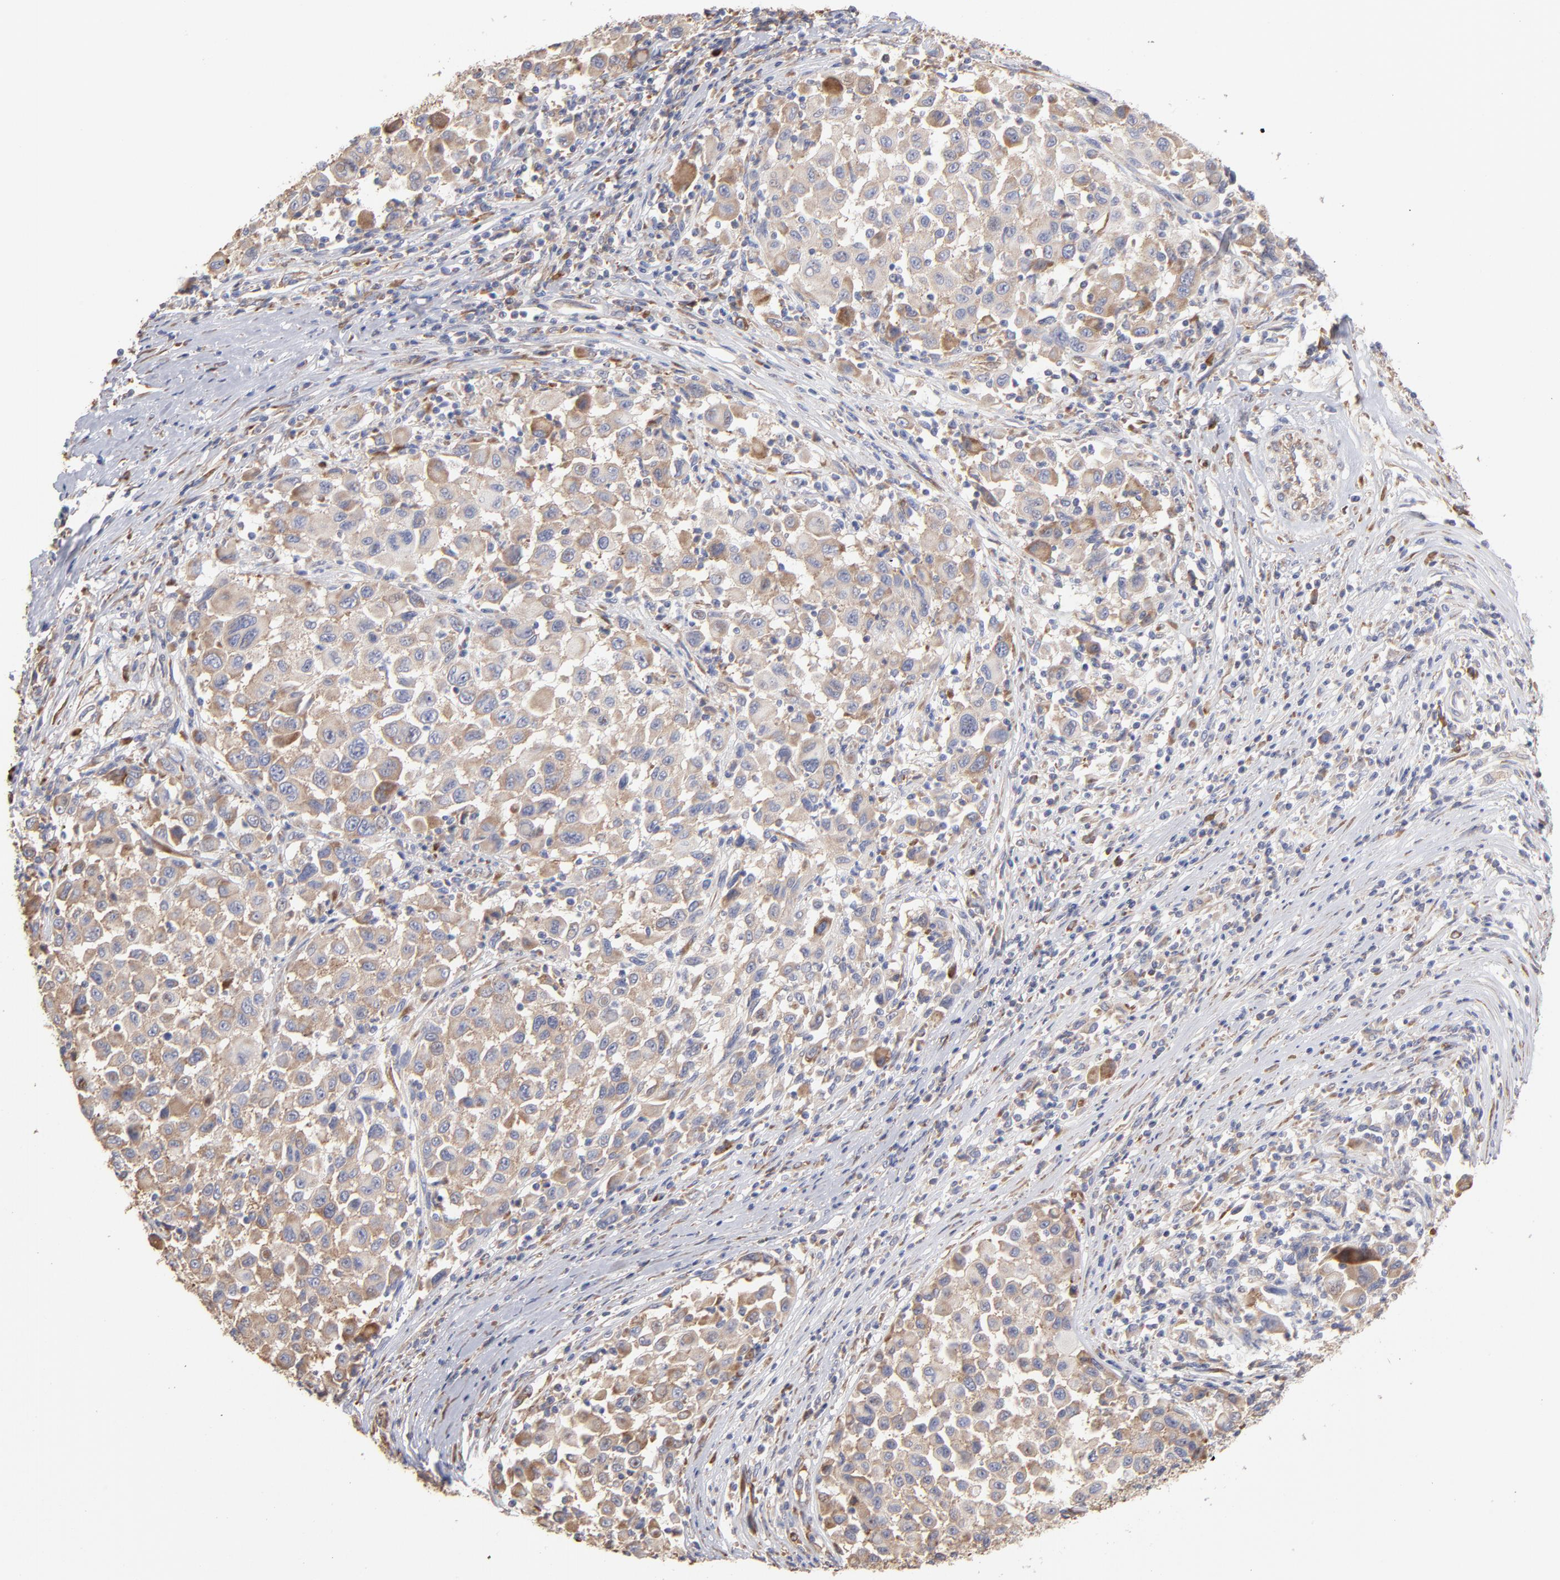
{"staining": {"intensity": "moderate", "quantity": ">75%", "location": "cytoplasmic/membranous"}, "tissue": "melanoma", "cell_type": "Tumor cells", "image_type": "cancer", "snomed": [{"axis": "morphology", "description": "Malignant melanoma, Metastatic site"}, {"axis": "topography", "description": "Lymph node"}], "caption": "Melanoma stained with DAB immunohistochemistry (IHC) reveals medium levels of moderate cytoplasmic/membranous staining in approximately >75% of tumor cells. The protein is shown in brown color, while the nuclei are stained blue.", "gene": "RPL3", "patient": {"sex": "male", "age": 61}}